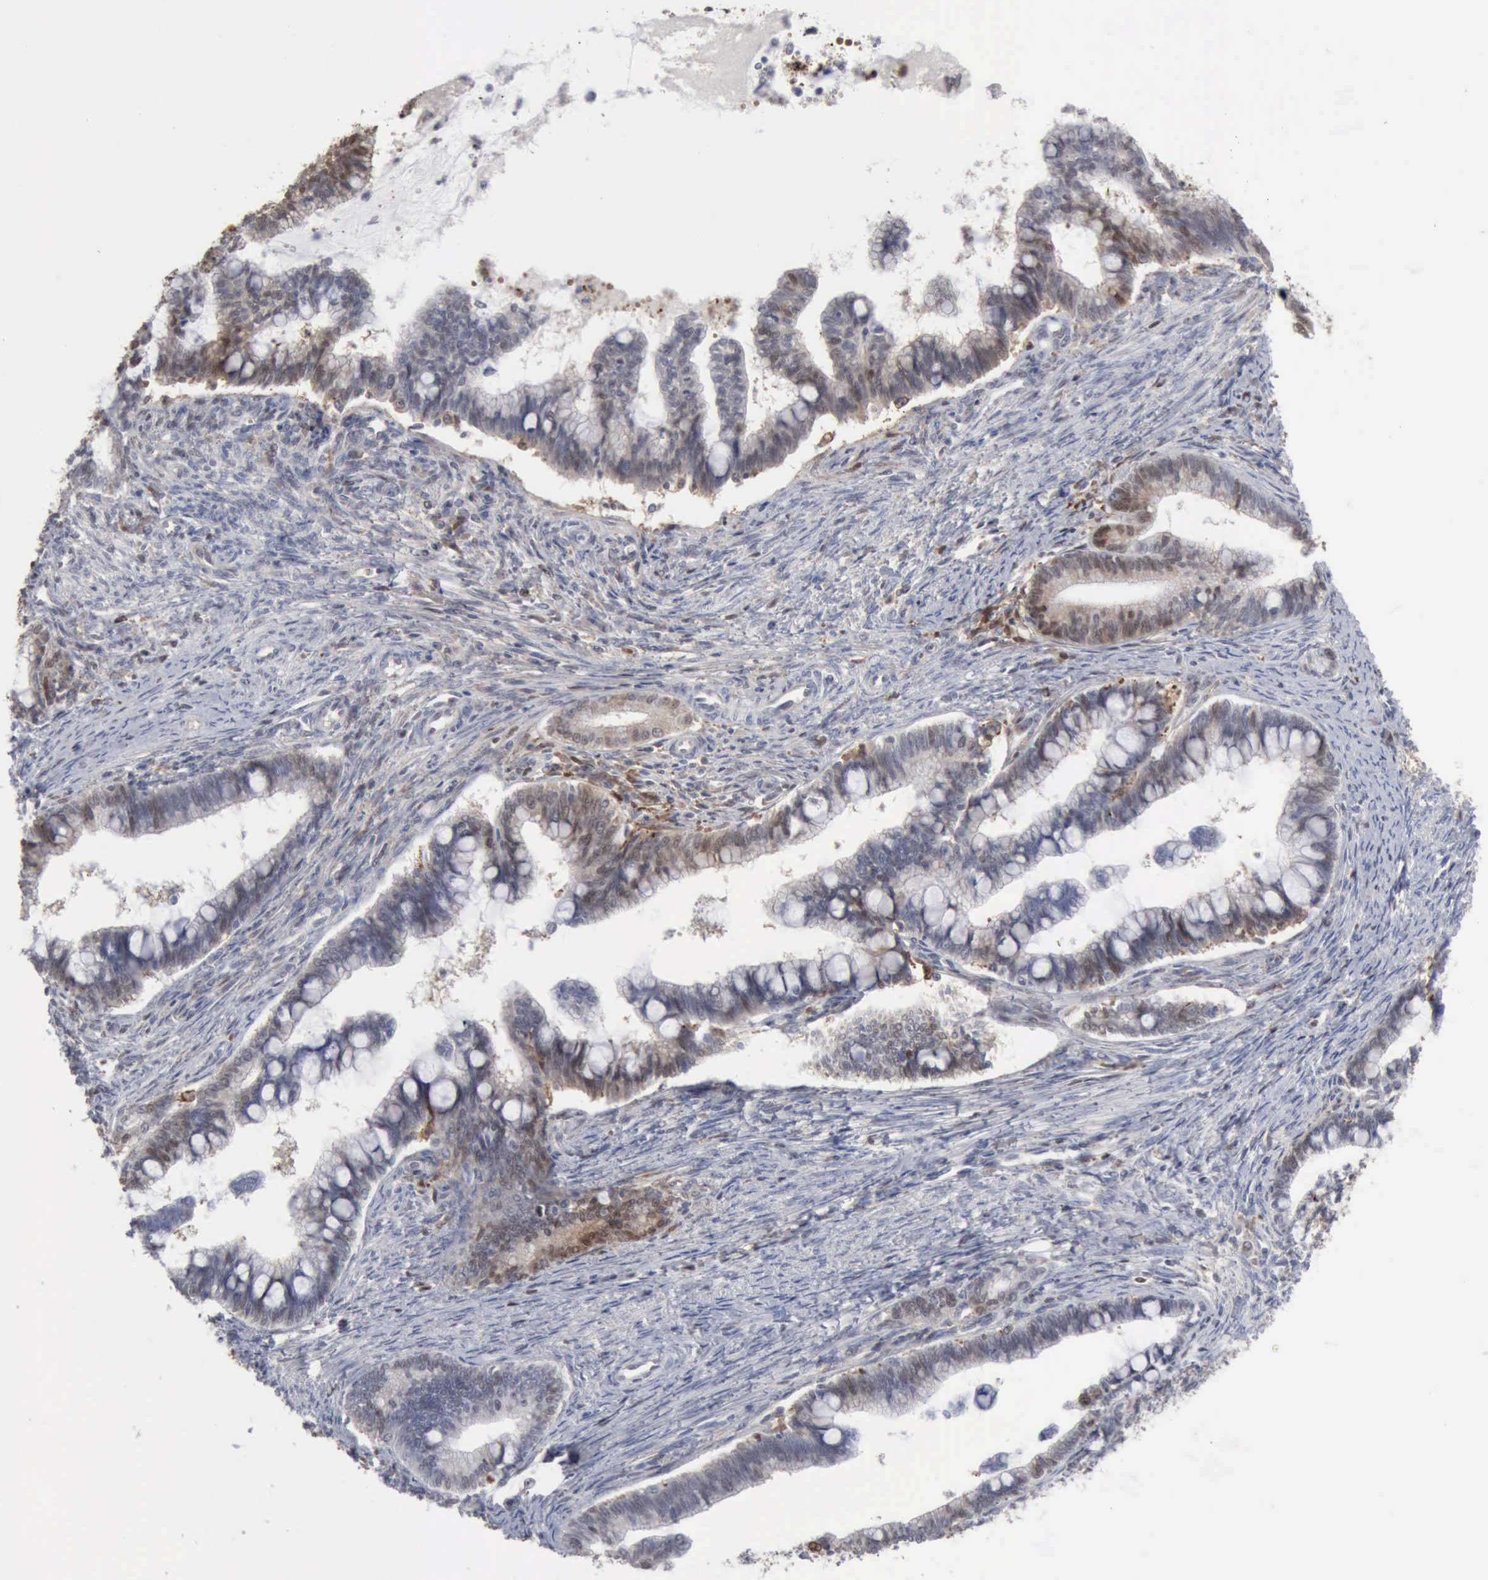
{"staining": {"intensity": "weak", "quantity": "<25%", "location": "nuclear"}, "tissue": "cervical cancer", "cell_type": "Tumor cells", "image_type": "cancer", "snomed": [{"axis": "morphology", "description": "Adenocarcinoma, NOS"}, {"axis": "topography", "description": "Cervix"}], "caption": "Immunohistochemistry photomicrograph of neoplastic tissue: cervical adenocarcinoma stained with DAB (3,3'-diaminobenzidine) shows no significant protein positivity in tumor cells.", "gene": "STAT1", "patient": {"sex": "female", "age": 36}}